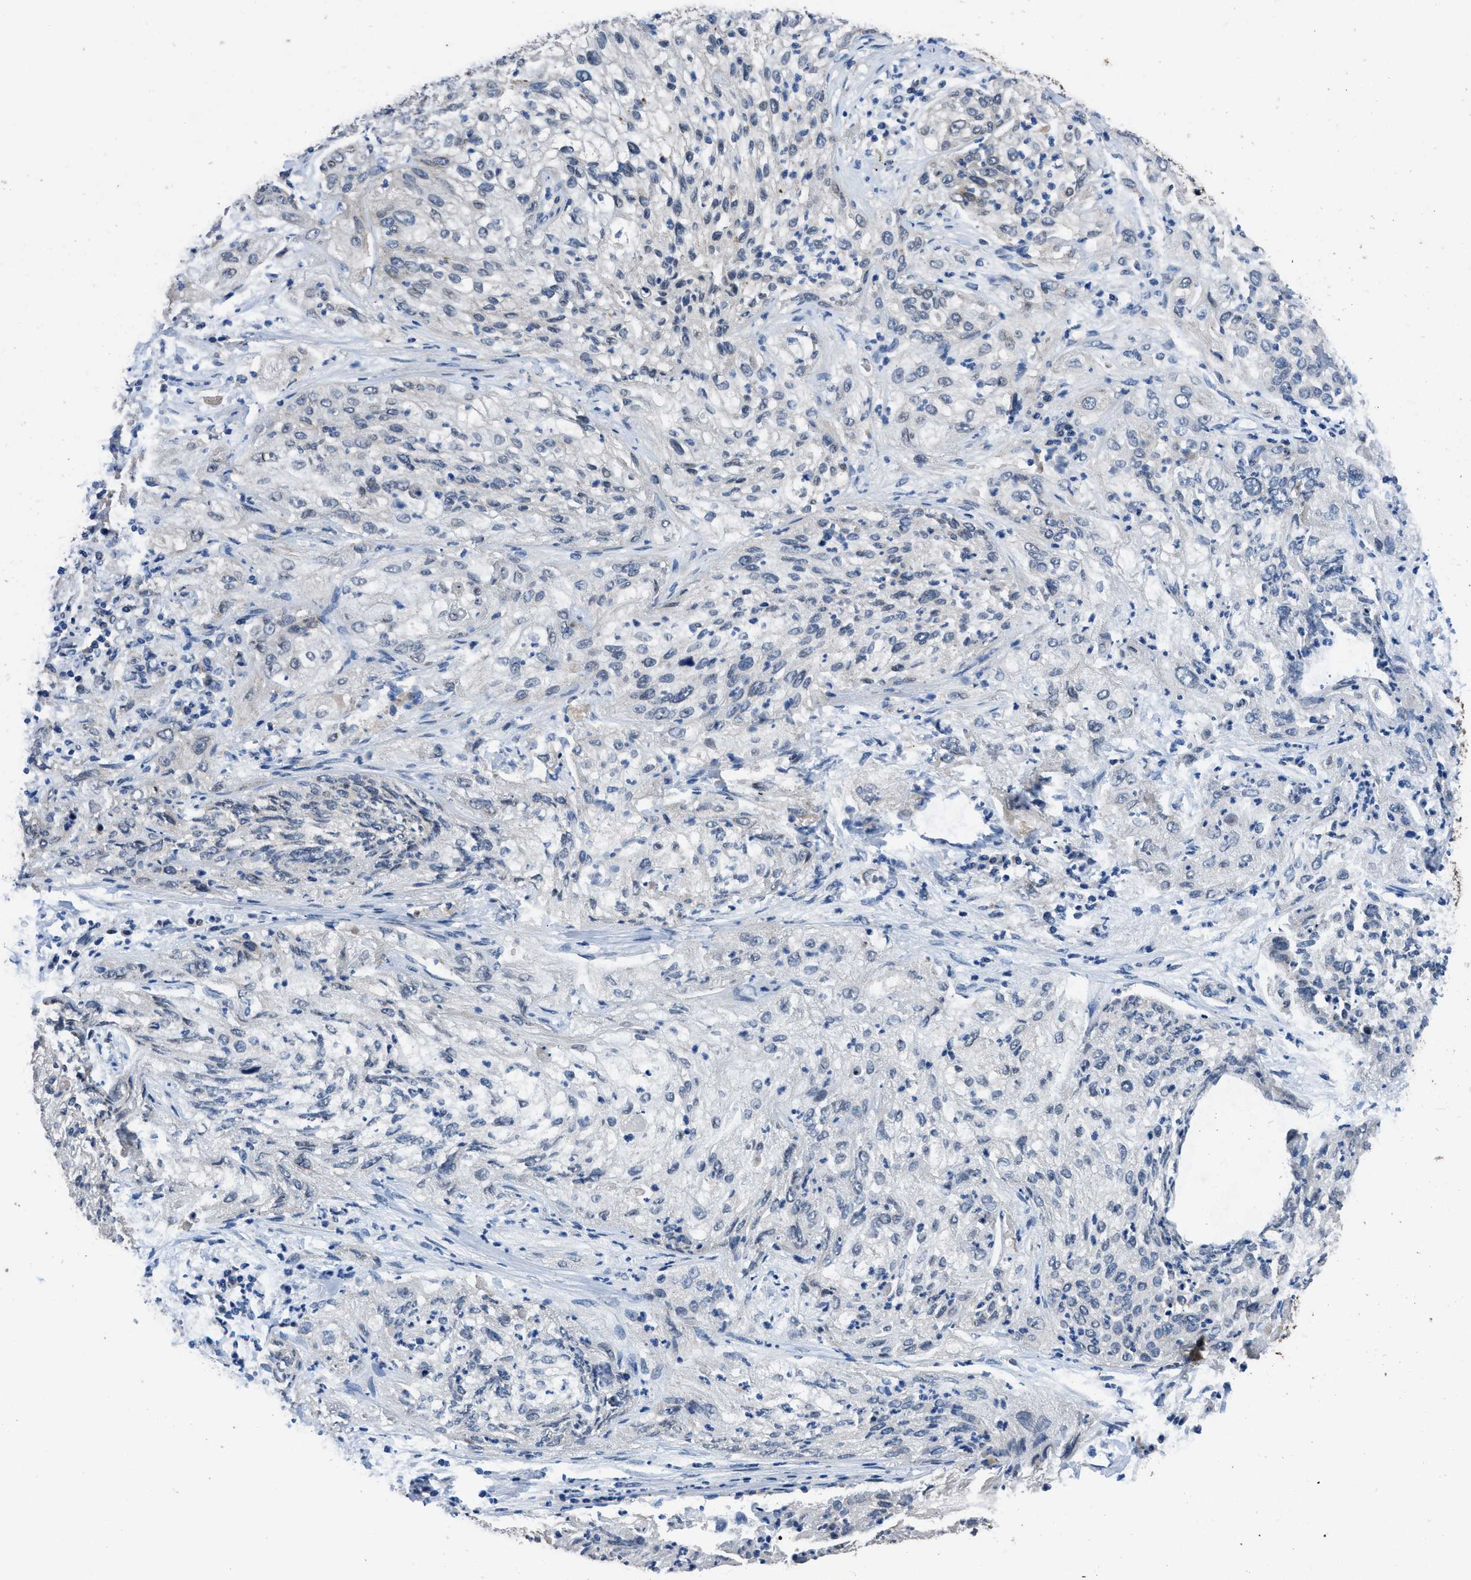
{"staining": {"intensity": "moderate", "quantity": "25%-75%", "location": "cytoplasmic/membranous,nuclear"}, "tissue": "lung cancer", "cell_type": "Tumor cells", "image_type": "cancer", "snomed": [{"axis": "morphology", "description": "Inflammation, NOS"}, {"axis": "morphology", "description": "Squamous cell carcinoma, NOS"}, {"axis": "topography", "description": "Lymph node"}, {"axis": "topography", "description": "Soft tissue"}, {"axis": "topography", "description": "Lung"}], "caption": "Squamous cell carcinoma (lung) stained with a protein marker exhibits moderate staining in tumor cells.", "gene": "CTBS", "patient": {"sex": "male", "age": 66}}